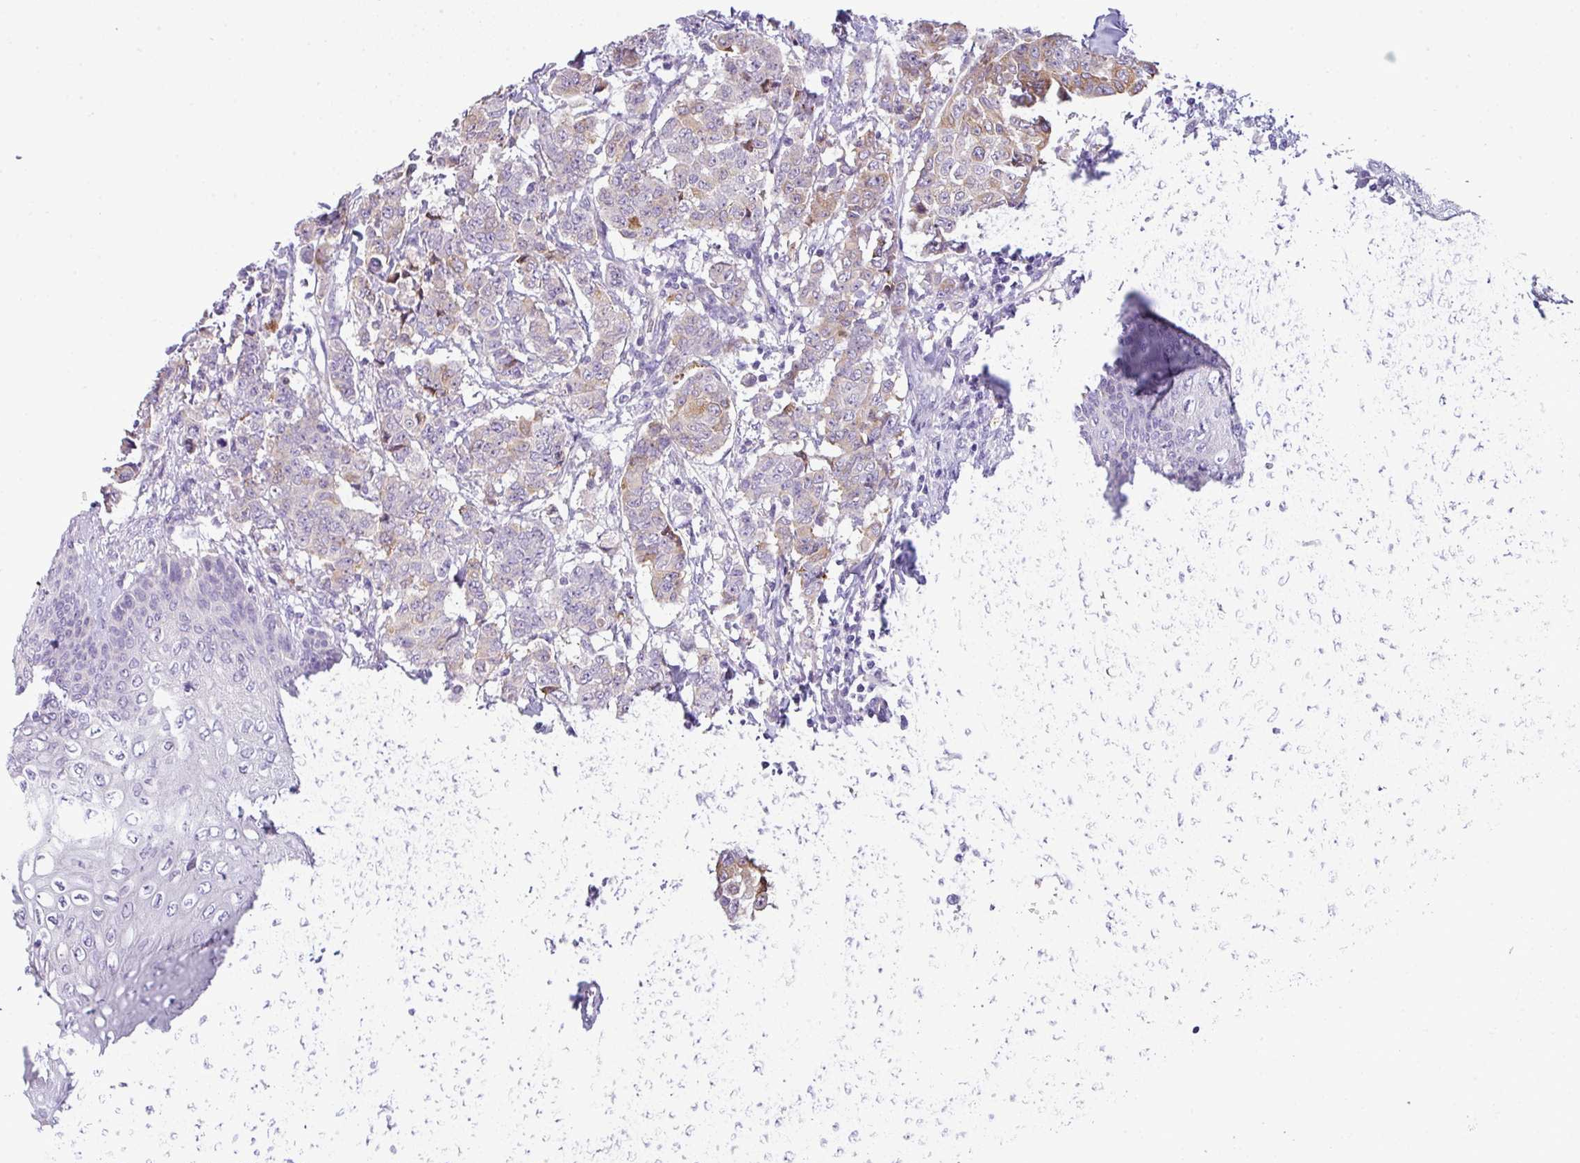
{"staining": {"intensity": "weak", "quantity": "<25%", "location": "cytoplasmic/membranous"}, "tissue": "breast cancer", "cell_type": "Tumor cells", "image_type": "cancer", "snomed": [{"axis": "morphology", "description": "Duct carcinoma"}, {"axis": "topography", "description": "Breast"}], "caption": "There is no significant staining in tumor cells of invasive ductal carcinoma (breast).", "gene": "PIK3R5", "patient": {"sex": "female", "age": 40}}